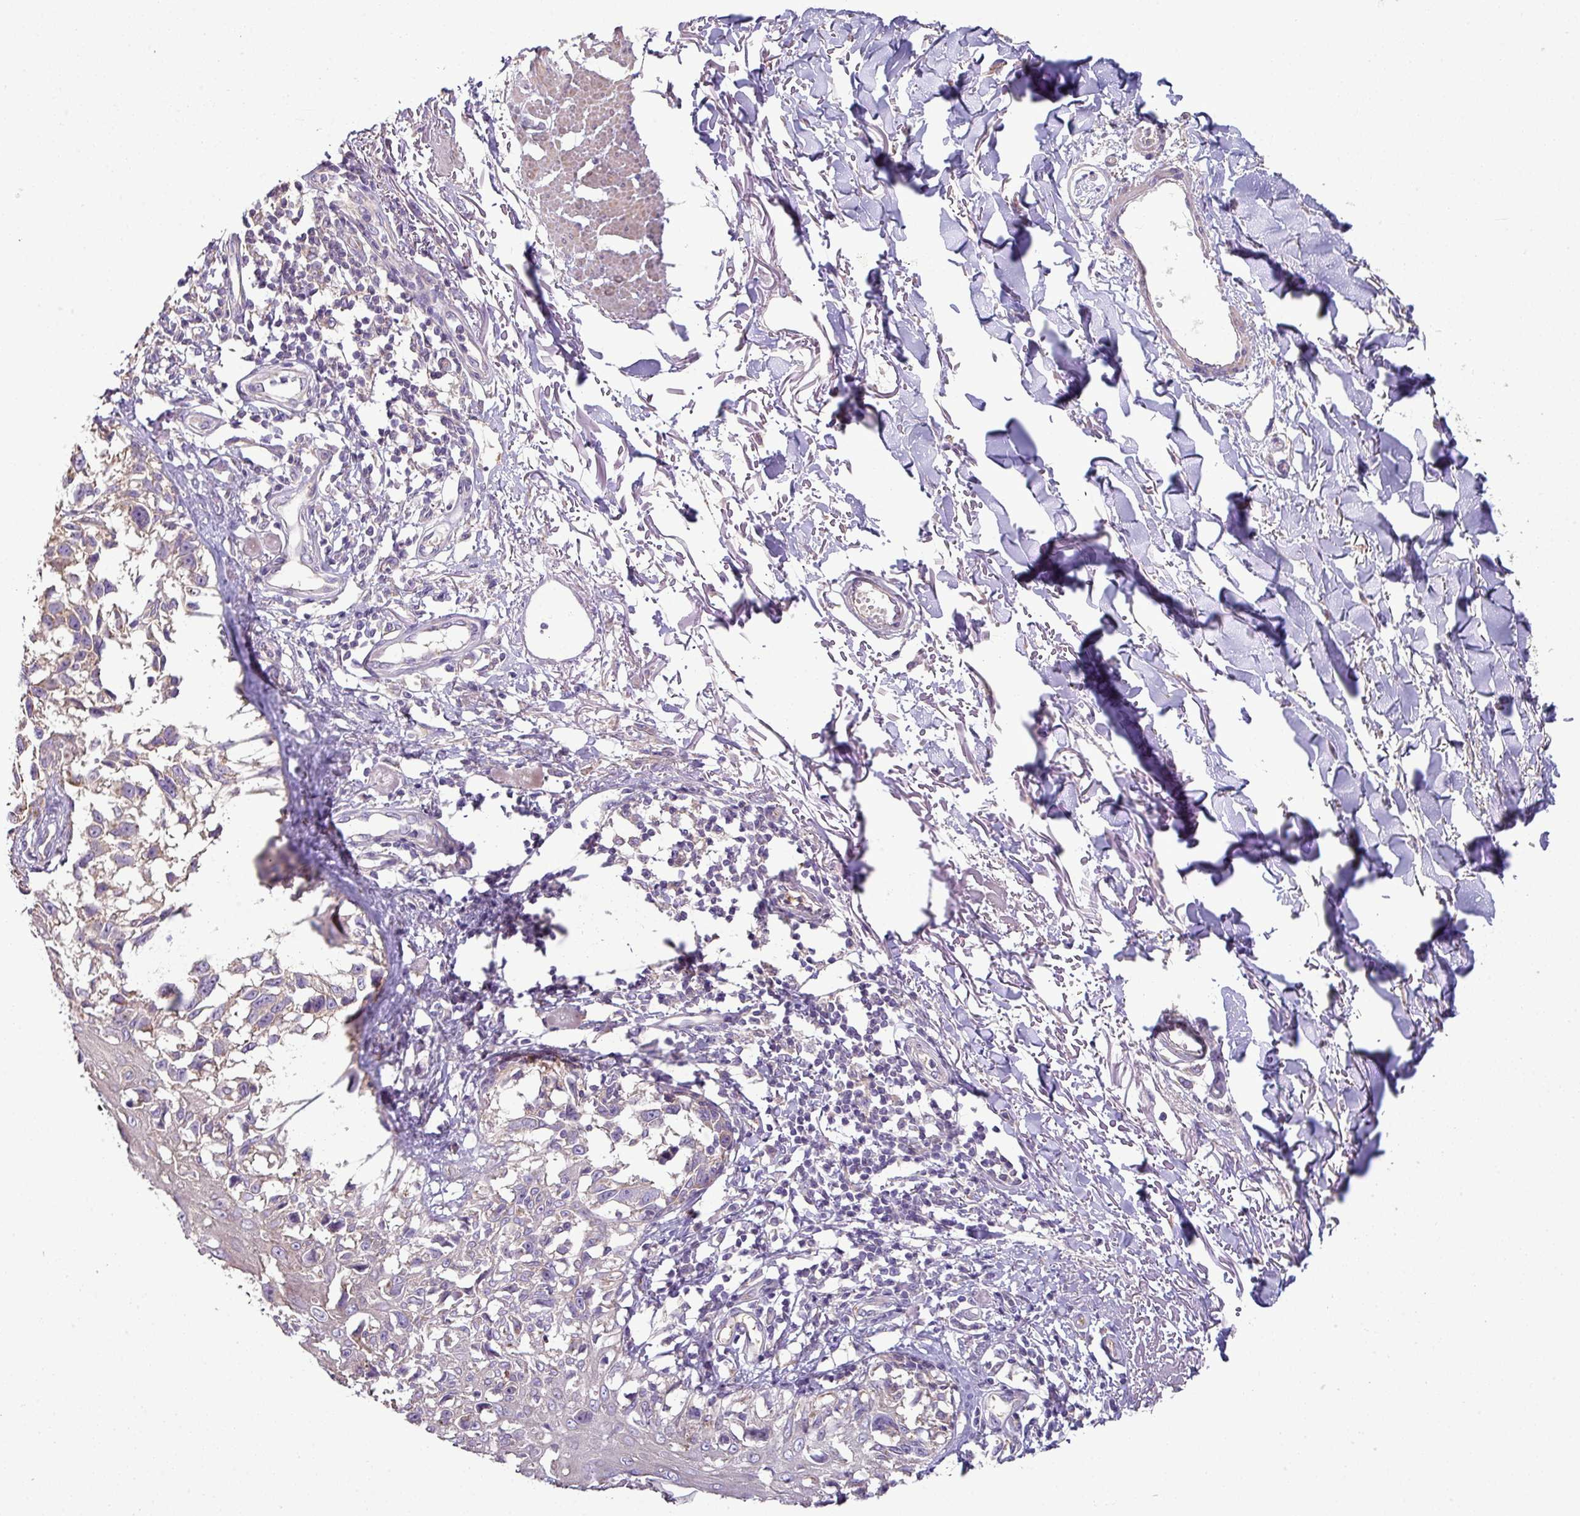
{"staining": {"intensity": "weak", "quantity": "25%-75%", "location": "cytoplasmic/membranous"}, "tissue": "melanoma", "cell_type": "Tumor cells", "image_type": "cancer", "snomed": [{"axis": "morphology", "description": "Malignant melanoma, NOS"}, {"axis": "topography", "description": "Skin"}], "caption": "Melanoma stained for a protein (brown) shows weak cytoplasmic/membranous positive staining in about 25%-75% of tumor cells.", "gene": "LRRC9", "patient": {"sex": "male", "age": 73}}